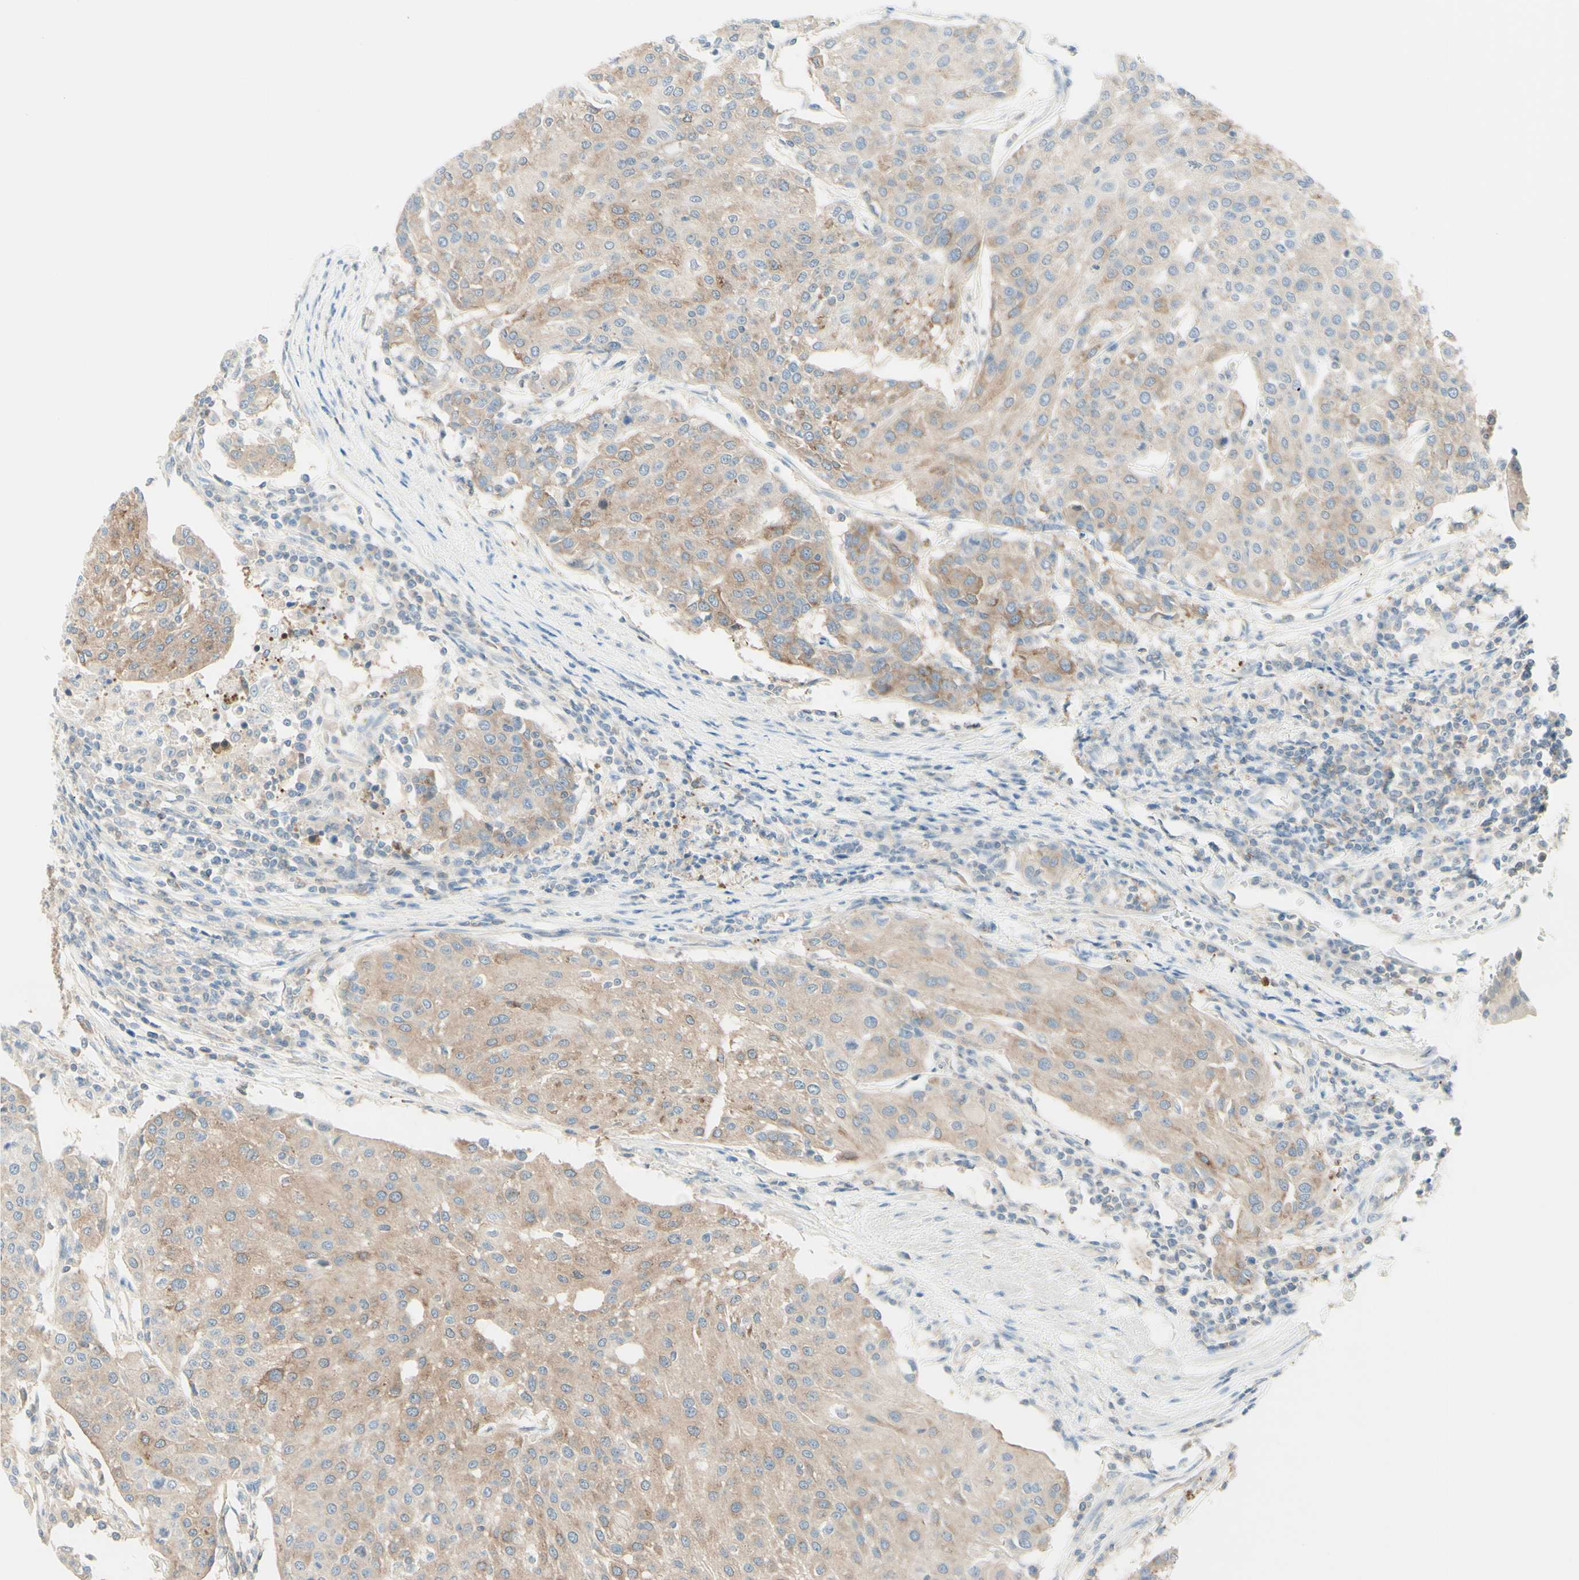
{"staining": {"intensity": "weak", "quantity": ">75%", "location": "cytoplasmic/membranous"}, "tissue": "urothelial cancer", "cell_type": "Tumor cells", "image_type": "cancer", "snomed": [{"axis": "morphology", "description": "Urothelial carcinoma, High grade"}, {"axis": "topography", "description": "Urinary bladder"}], "caption": "The photomicrograph displays staining of urothelial carcinoma (high-grade), revealing weak cytoplasmic/membranous protein staining (brown color) within tumor cells.", "gene": "MTM1", "patient": {"sex": "female", "age": 85}}